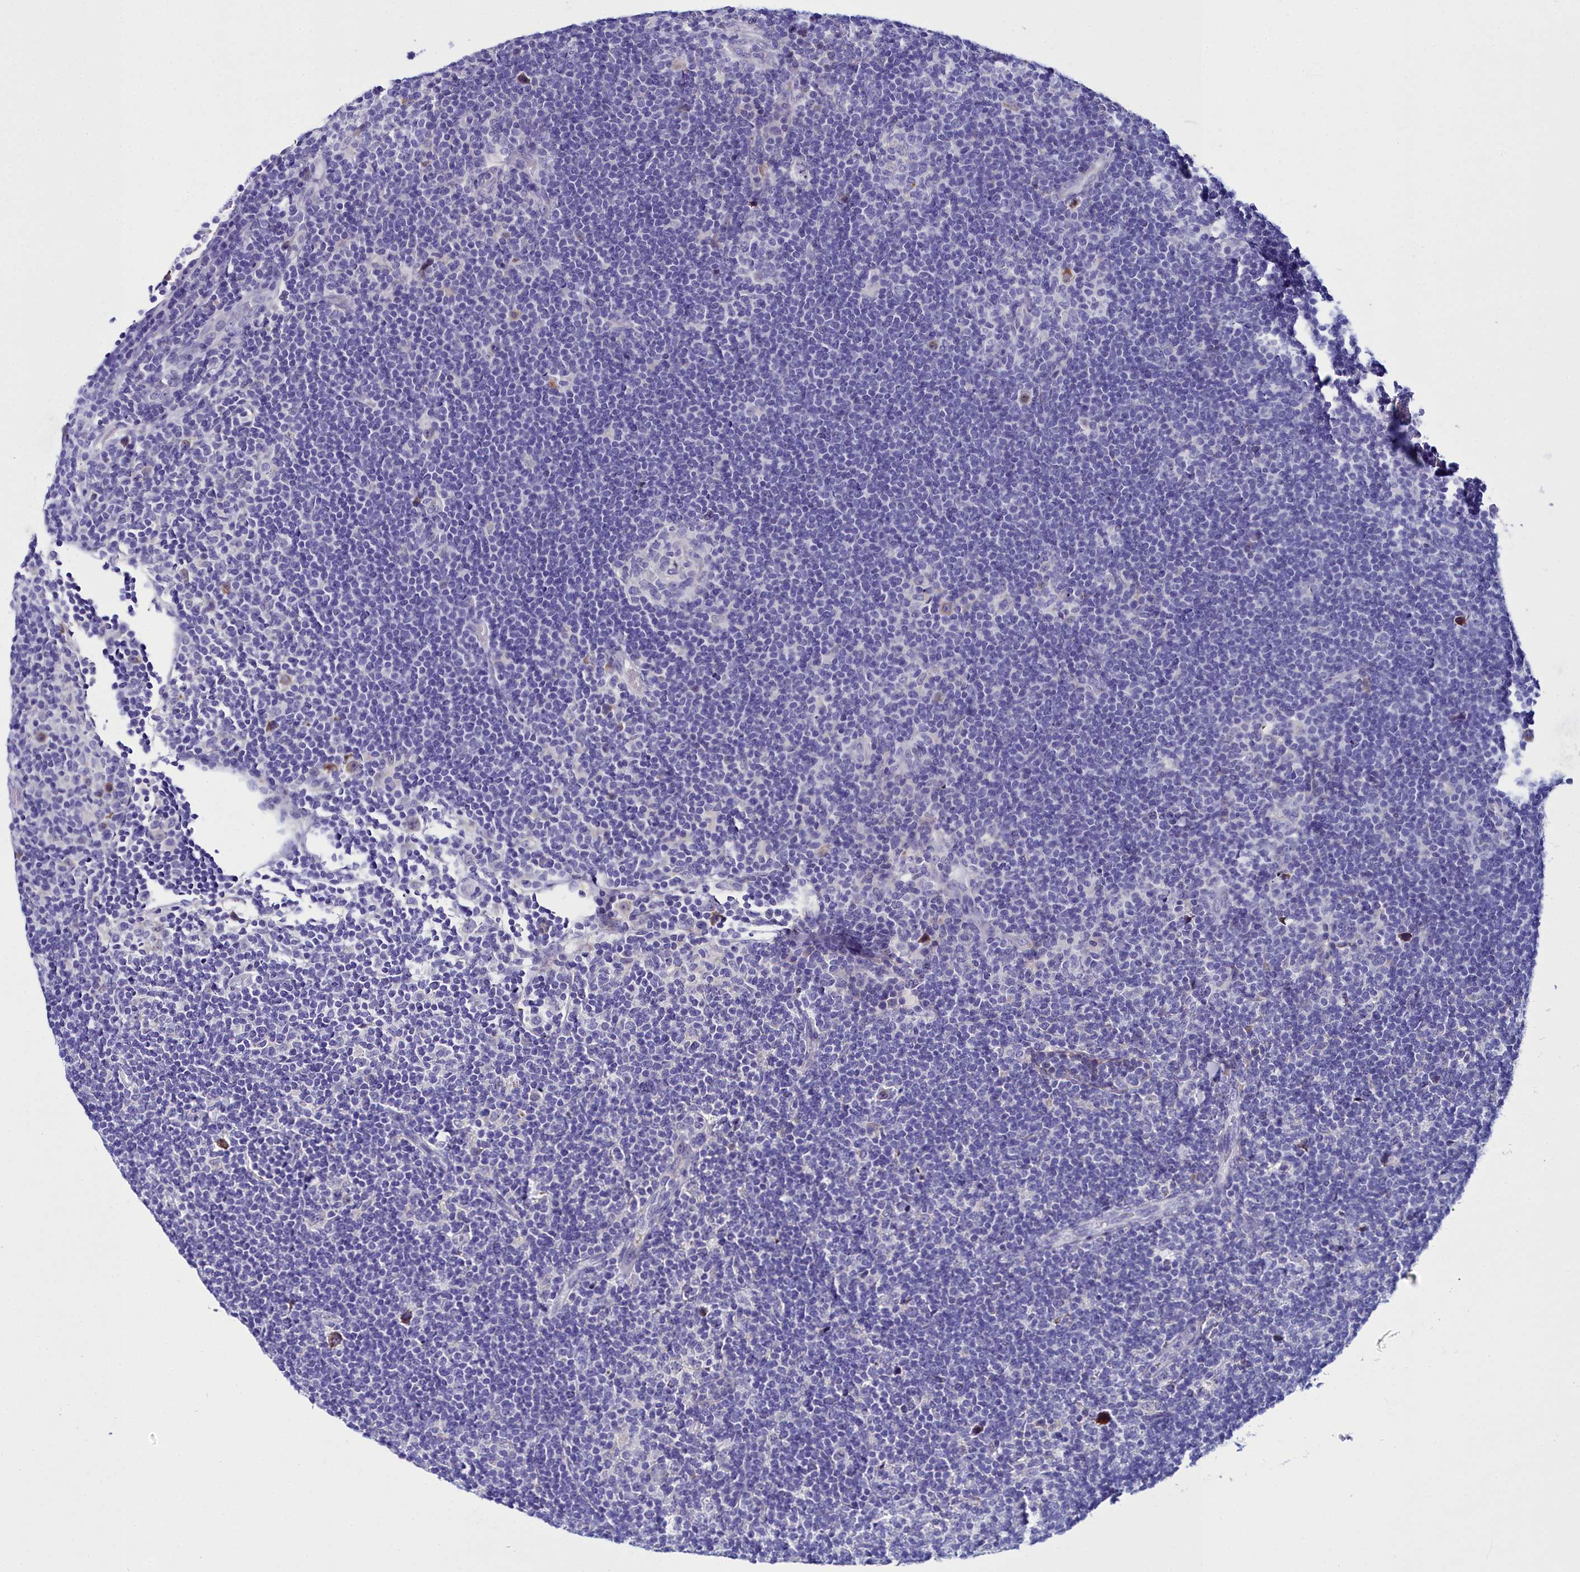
{"staining": {"intensity": "moderate", "quantity": "<25%", "location": "cytoplasmic/membranous"}, "tissue": "lymphoma", "cell_type": "Tumor cells", "image_type": "cancer", "snomed": [{"axis": "morphology", "description": "Hodgkin's disease, NOS"}, {"axis": "topography", "description": "Lymph node"}], "caption": "Protein expression by immunohistochemistry (IHC) exhibits moderate cytoplasmic/membranous staining in about <25% of tumor cells in lymphoma.", "gene": "ELAPOR2", "patient": {"sex": "female", "age": 57}}